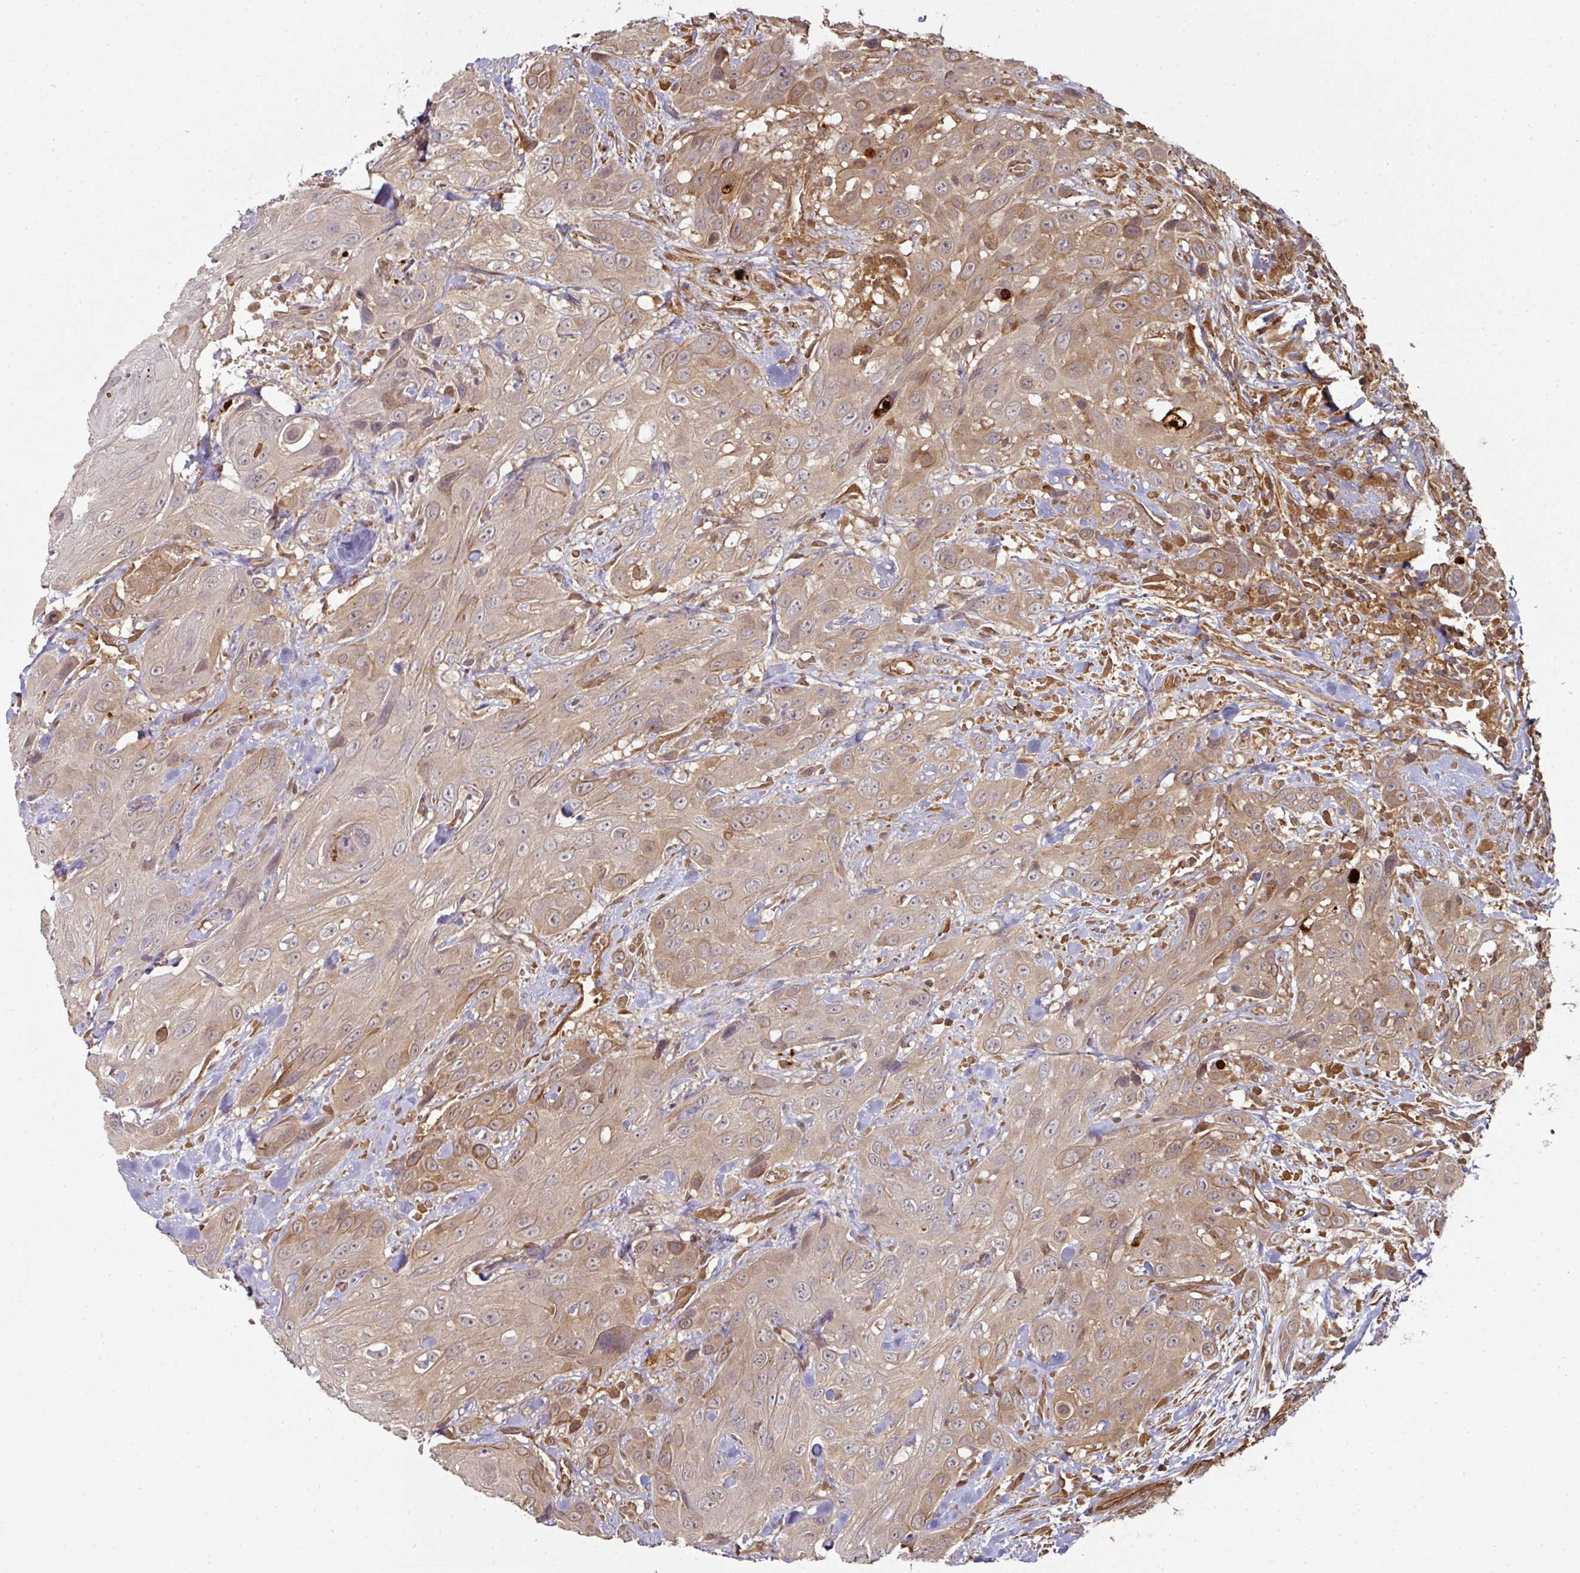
{"staining": {"intensity": "moderate", "quantity": "25%-75%", "location": "cytoplasmic/membranous"}, "tissue": "head and neck cancer", "cell_type": "Tumor cells", "image_type": "cancer", "snomed": [{"axis": "morphology", "description": "Squamous cell carcinoma, NOS"}, {"axis": "topography", "description": "Head-Neck"}], "caption": "This photomicrograph demonstrates immunohistochemistry staining of head and neck cancer, with medium moderate cytoplasmic/membranous staining in about 25%-75% of tumor cells.", "gene": "EIF4EBP2", "patient": {"sex": "male", "age": 81}}